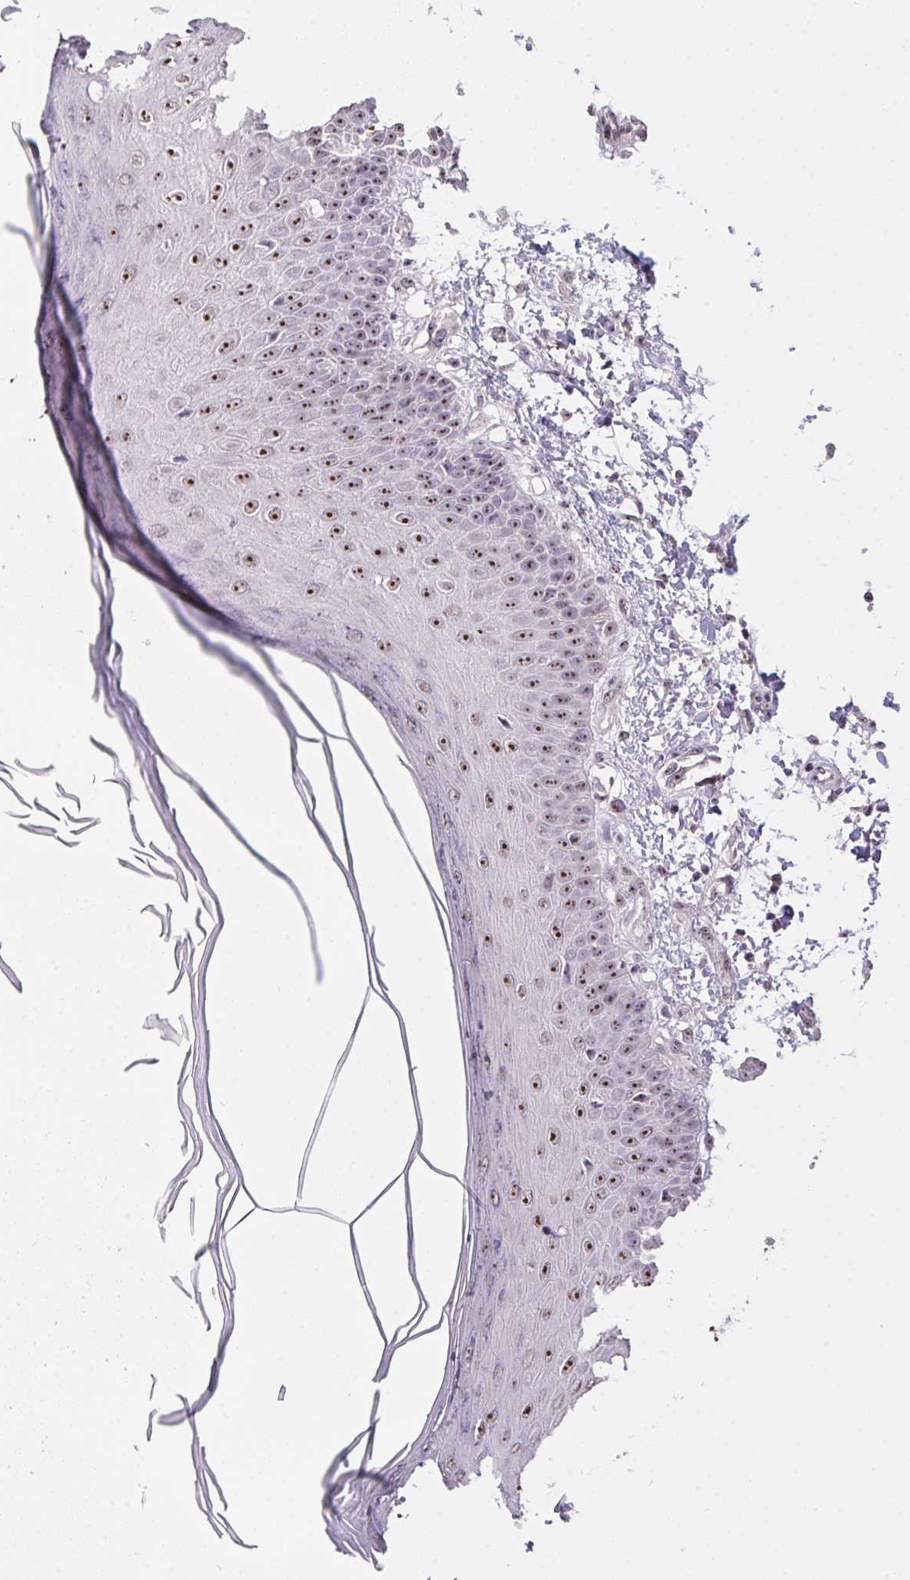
{"staining": {"intensity": "weak", "quantity": ">75%", "location": "nuclear"}, "tissue": "skin", "cell_type": "Fibroblasts", "image_type": "normal", "snomed": [{"axis": "morphology", "description": "Normal tissue, NOS"}, {"axis": "topography", "description": "Skin"}], "caption": "Weak nuclear protein positivity is identified in approximately >75% of fibroblasts in skin.", "gene": "BATF2", "patient": {"sex": "female", "age": 62}}